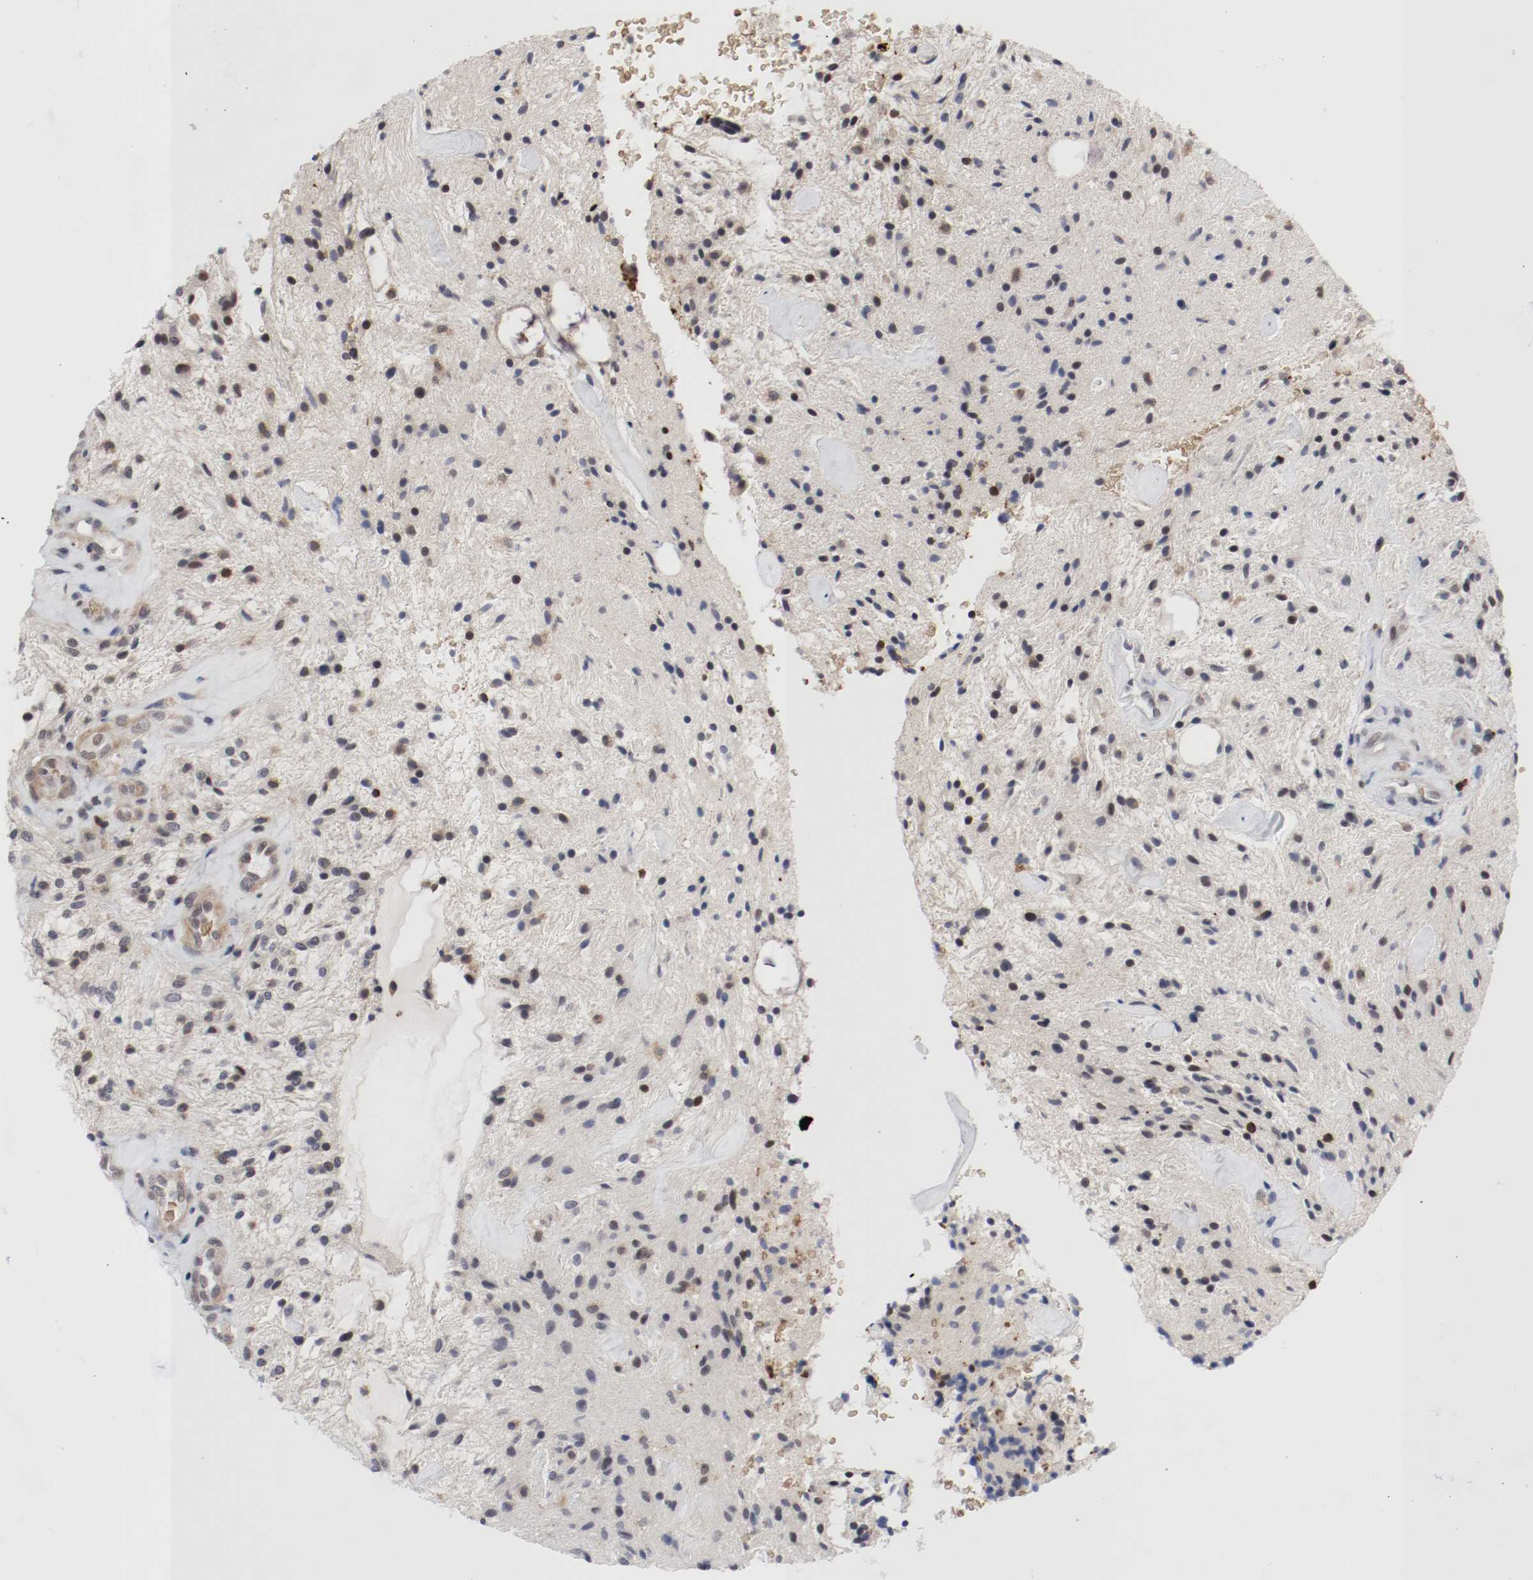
{"staining": {"intensity": "weak", "quantity": "<25%", "location": "nuclear"}, "tissue": "glioma", "cell_type": "Tumor cells", "image_type": "cancer", "snomed": [{"axis": "morphology", "description": "Glioma, malignant, NOS"}, {"axis": "topography", "description": "Cerebellum"}], "caption": "Tumor cells show no significant protein expression in glioma. (Stains: DAB (3,3'-diaminobenzidine) immunohistochemistry (IHC) with hematoxylin counter stain, Microscopy: brightfield microscopy at high magnification).", "gene": "JUND", "patient": {"sex": "female", "age": 10}}